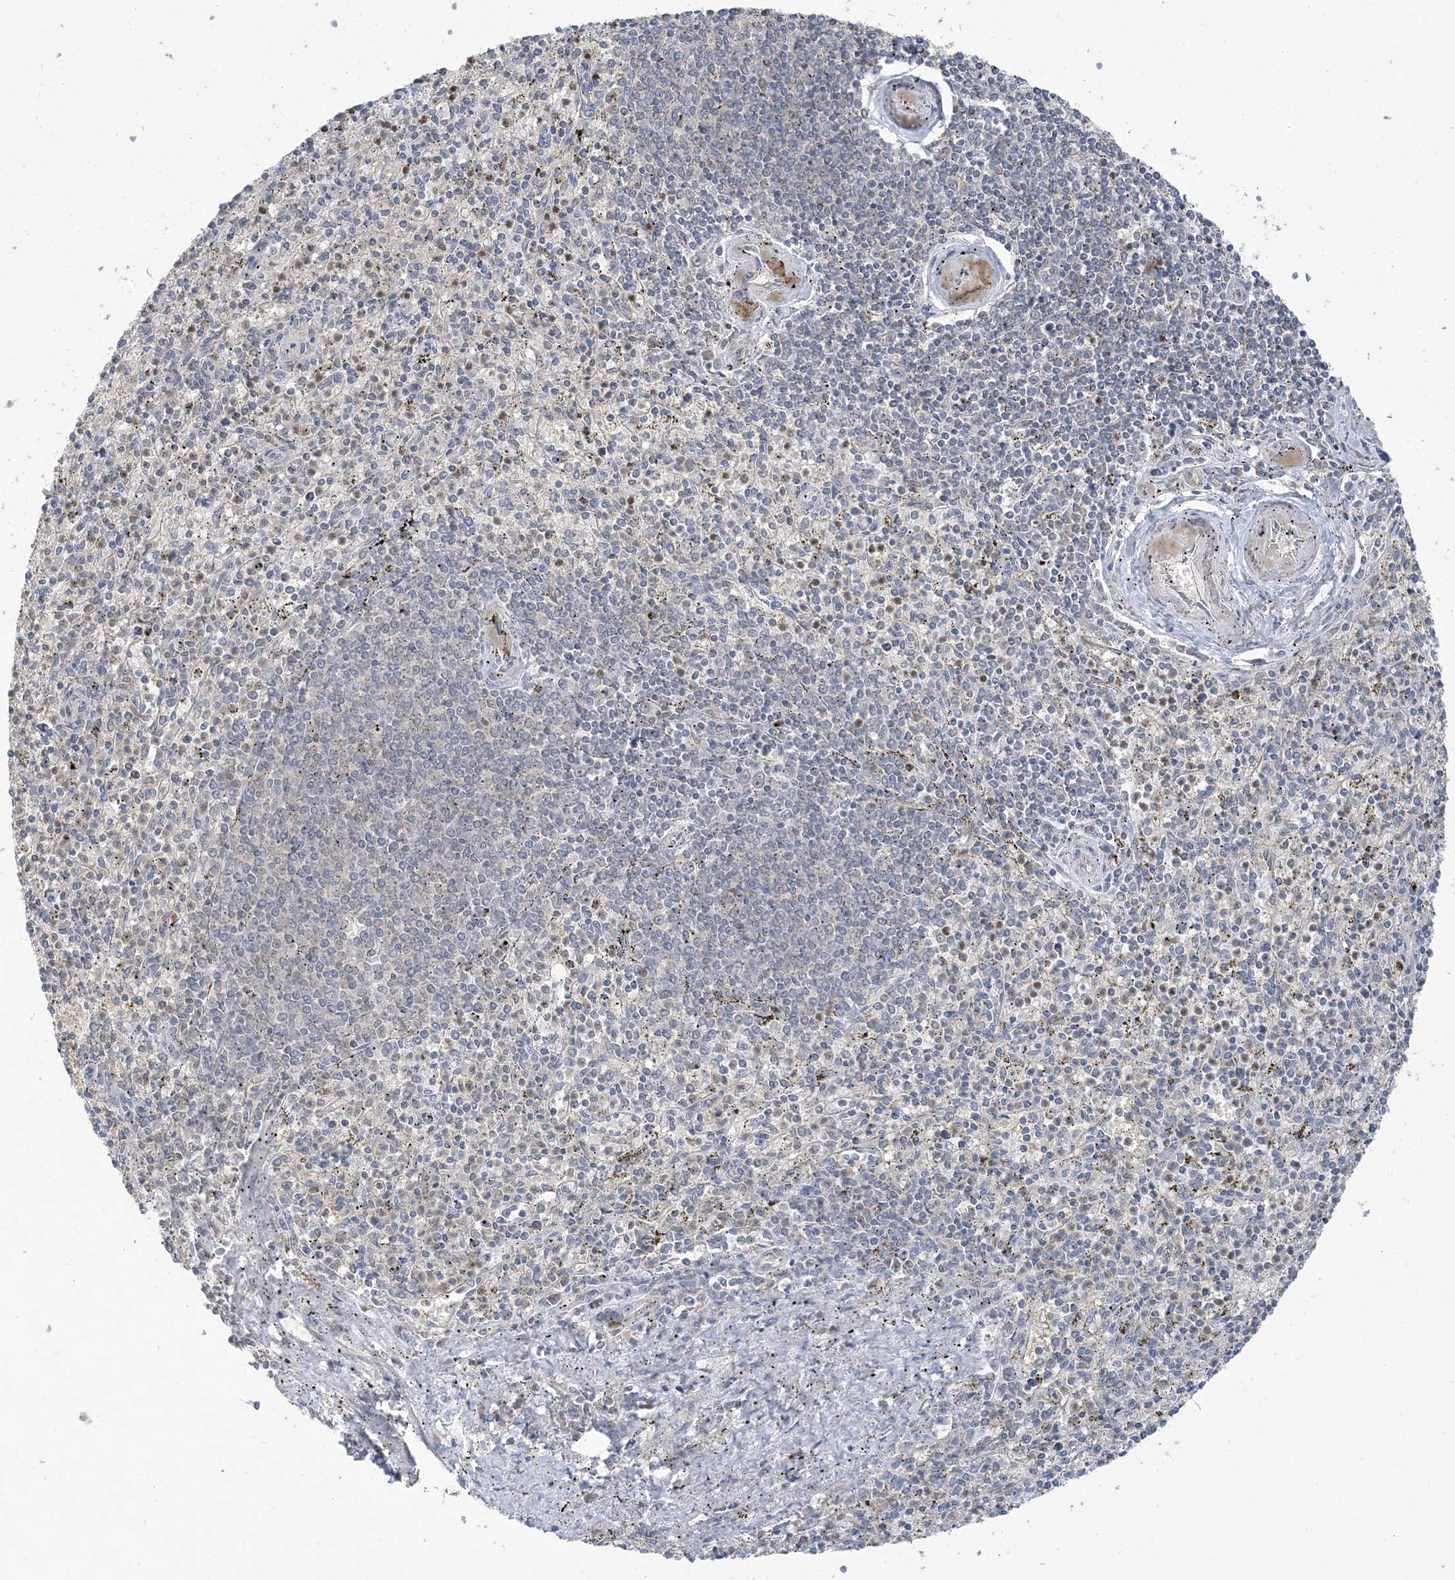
{"staining": {"intensity": "negative", "quantity": "none", "location": "none"}, "tissue": "spleen", "cell_type": "Cells in red pulp", "image_type": "normal", "snomed": [{"axis": "morphology", "description": "Normal tissue, NOS"}, {"axis": "topography", "description": "Spleen"}], "caption": "Normal spleen was stained to show a protein in brown. There is no significant expression in cells in red pulp.", "gene": "PRRT3", "patient": {"sex": "male", "age": 72}}